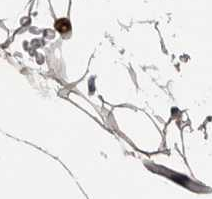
{"staining": {"intensity": "moderate", "quantity": ">75%", "location": "nuclear"}, "tissue": "breast", "cell_type": "Adipocytes", "image_type": "normal", "snomed": [{"axis": "morphology", "description": "Normal tissue, NOS"}, {"axis": "topography", "description": "Breast"}], "caption": "Breast stained with immunohistochemistry (IHC) exhibits moderate nuclear staining in about >75% of adipocytes.", "gene": "ZNF277", "patient": {"sex": "female", "age": 23}}